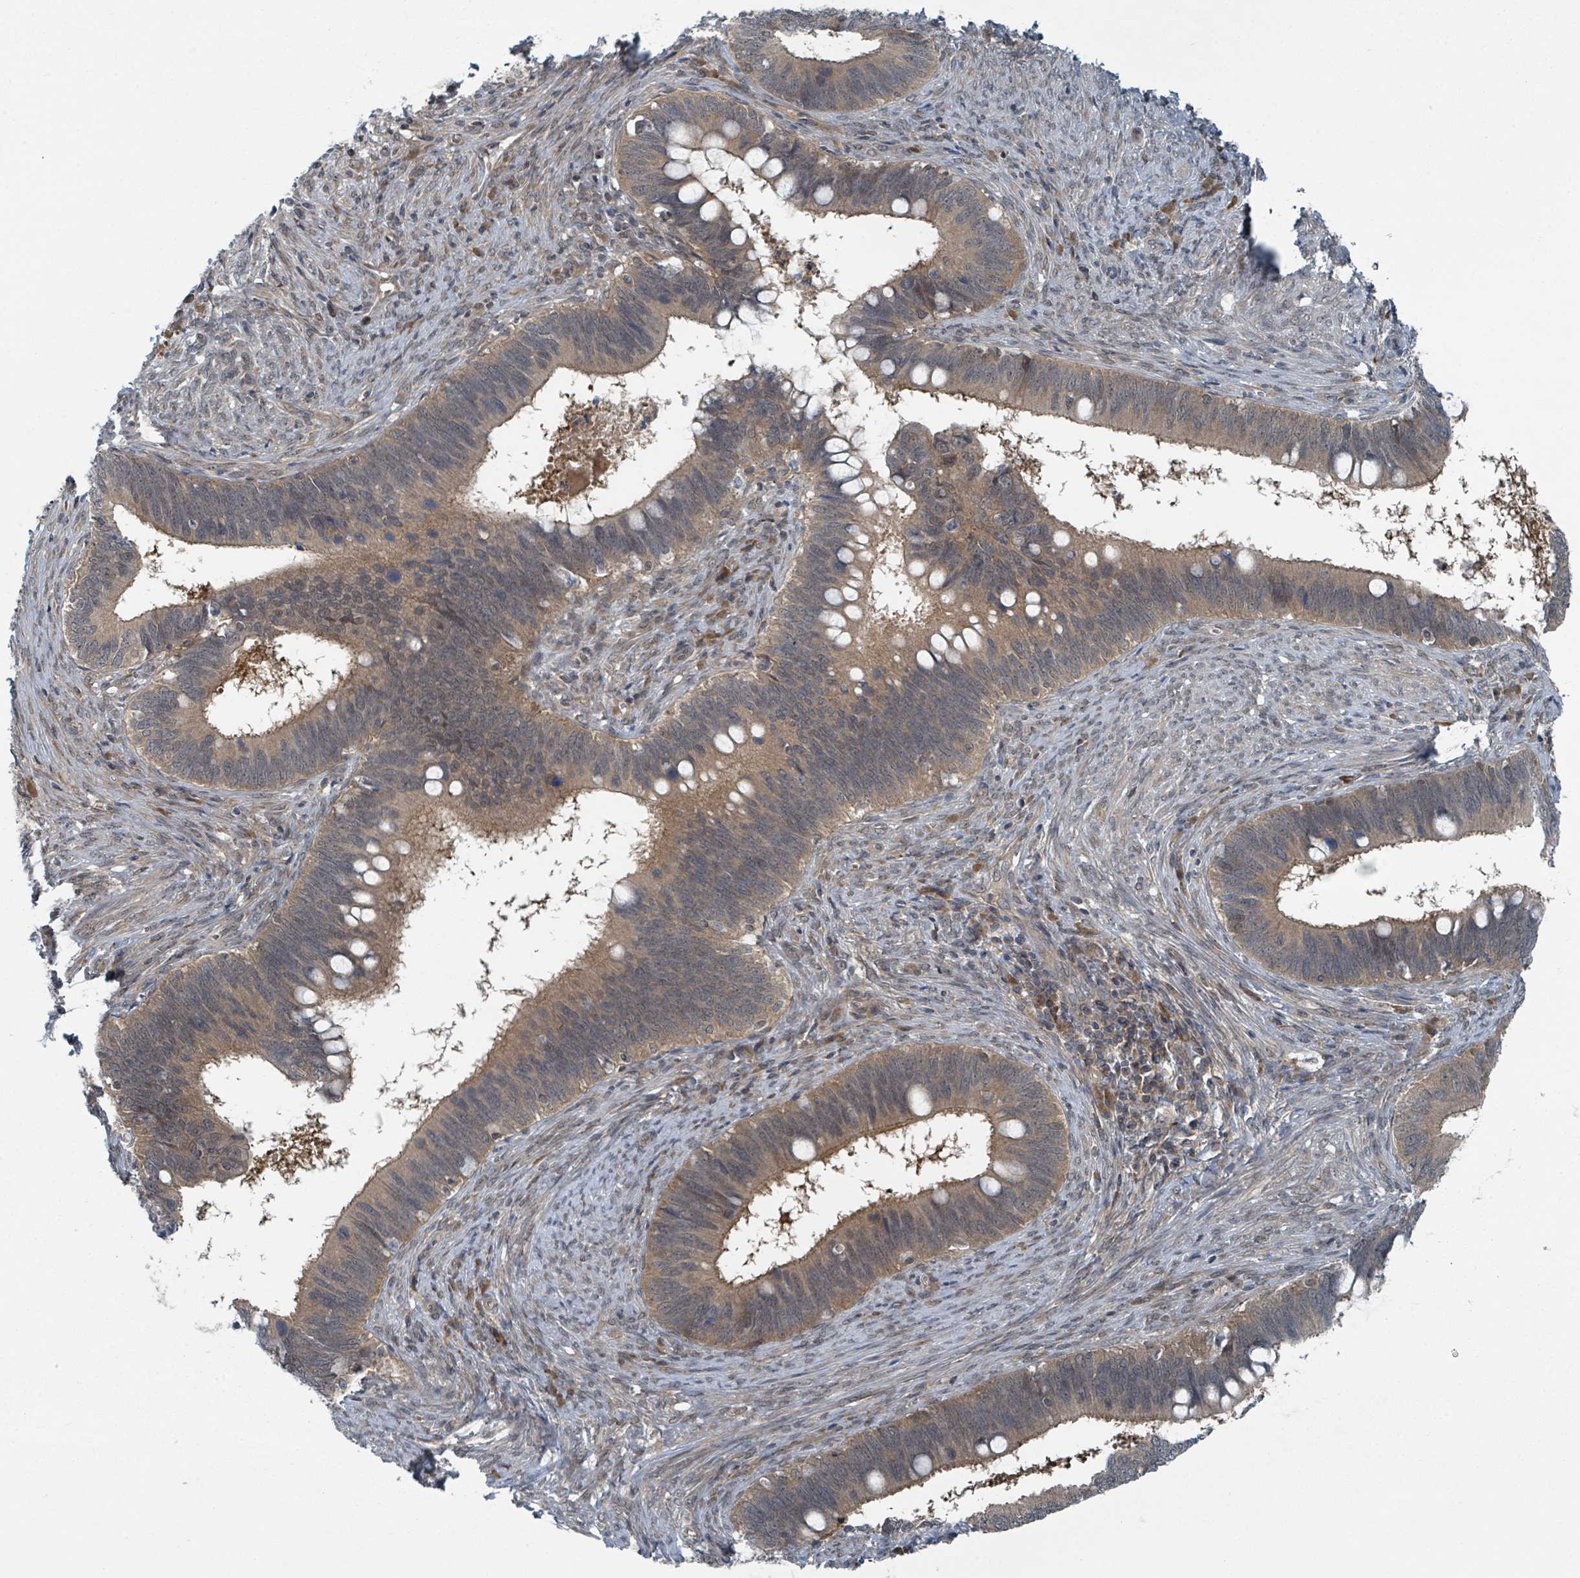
{"staining": {"intensity": "weak", "quantity": ">75%", "location": "cytoplasmic/membranous"}, "tissue": "cervical cancer", "cell_type": "Tumor cells", "image_type": "cancer", "snomed": [{"axis": "morphology", "description": "Adenocarcinoma, NOS"}, {"axis": "topography", "description": "Cervix"}], "caption": "This is an image of immunohistochemistry (IHC) staining of cervical adenocarcinoma, which shows weak positivity in the cytoplasmic/membranous of tumor cells.", "gene": "GOLGA7", "patient": {"sex": "female", "age": 42}}